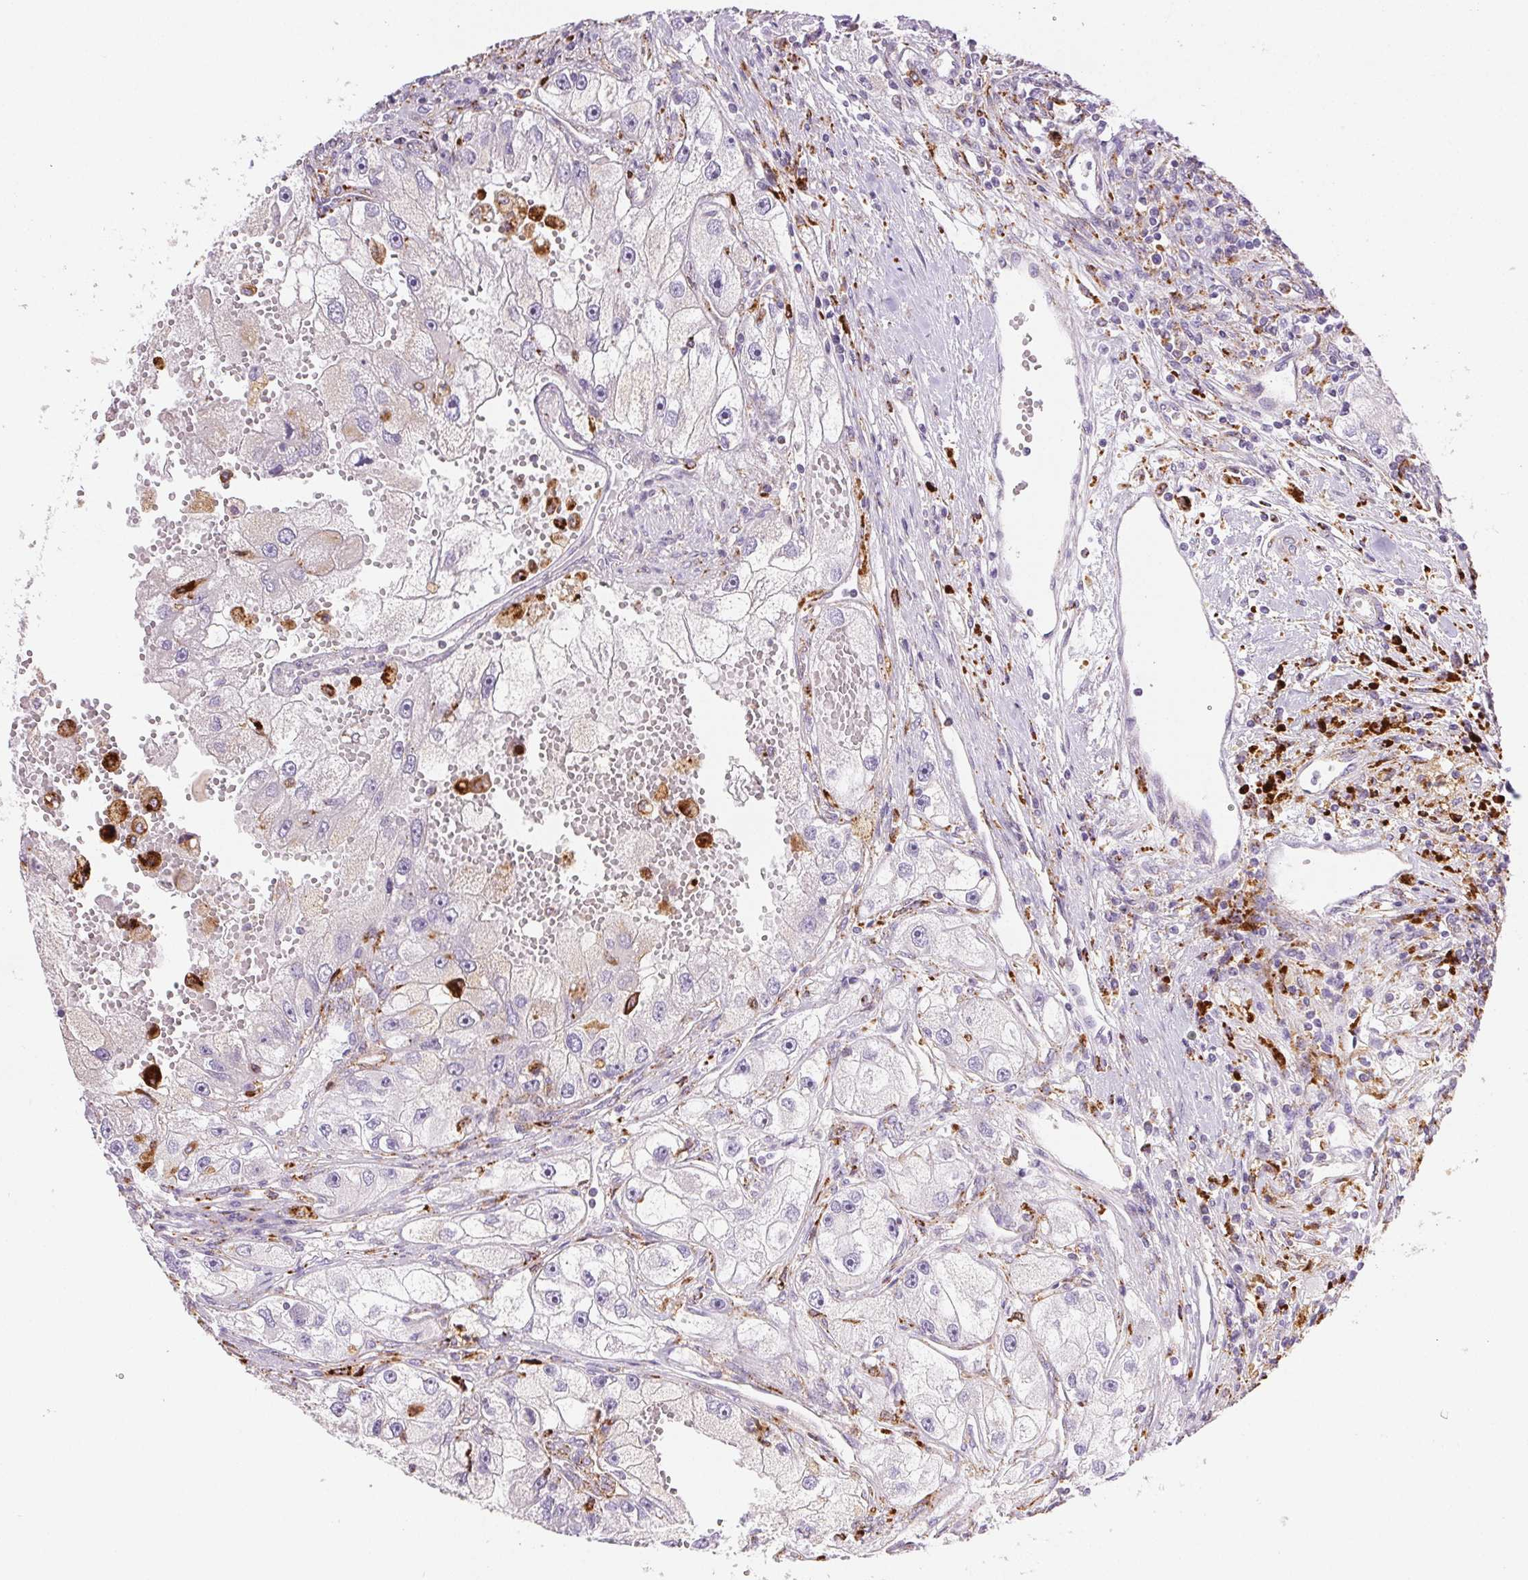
{"staining": {"intensity": "negative", "quantity": "none", "location": "none"}, "tissue": "renal cancer", "cell_type": "Tumor cells", "image_type": "cancer", "snomed": [{"axis": "morphology", "description": "Adenocarcinoma, NOS"}, {"axis": "topography", "description": "Kidney"}], "caption": "The immunohistochemistry (IHC) photomicrograph has no significant positivity in tumor cells of renal adenocarcinoma tissue.", "gene": "SCPEP1", "patient": {"sex": "male", "age": 63}}